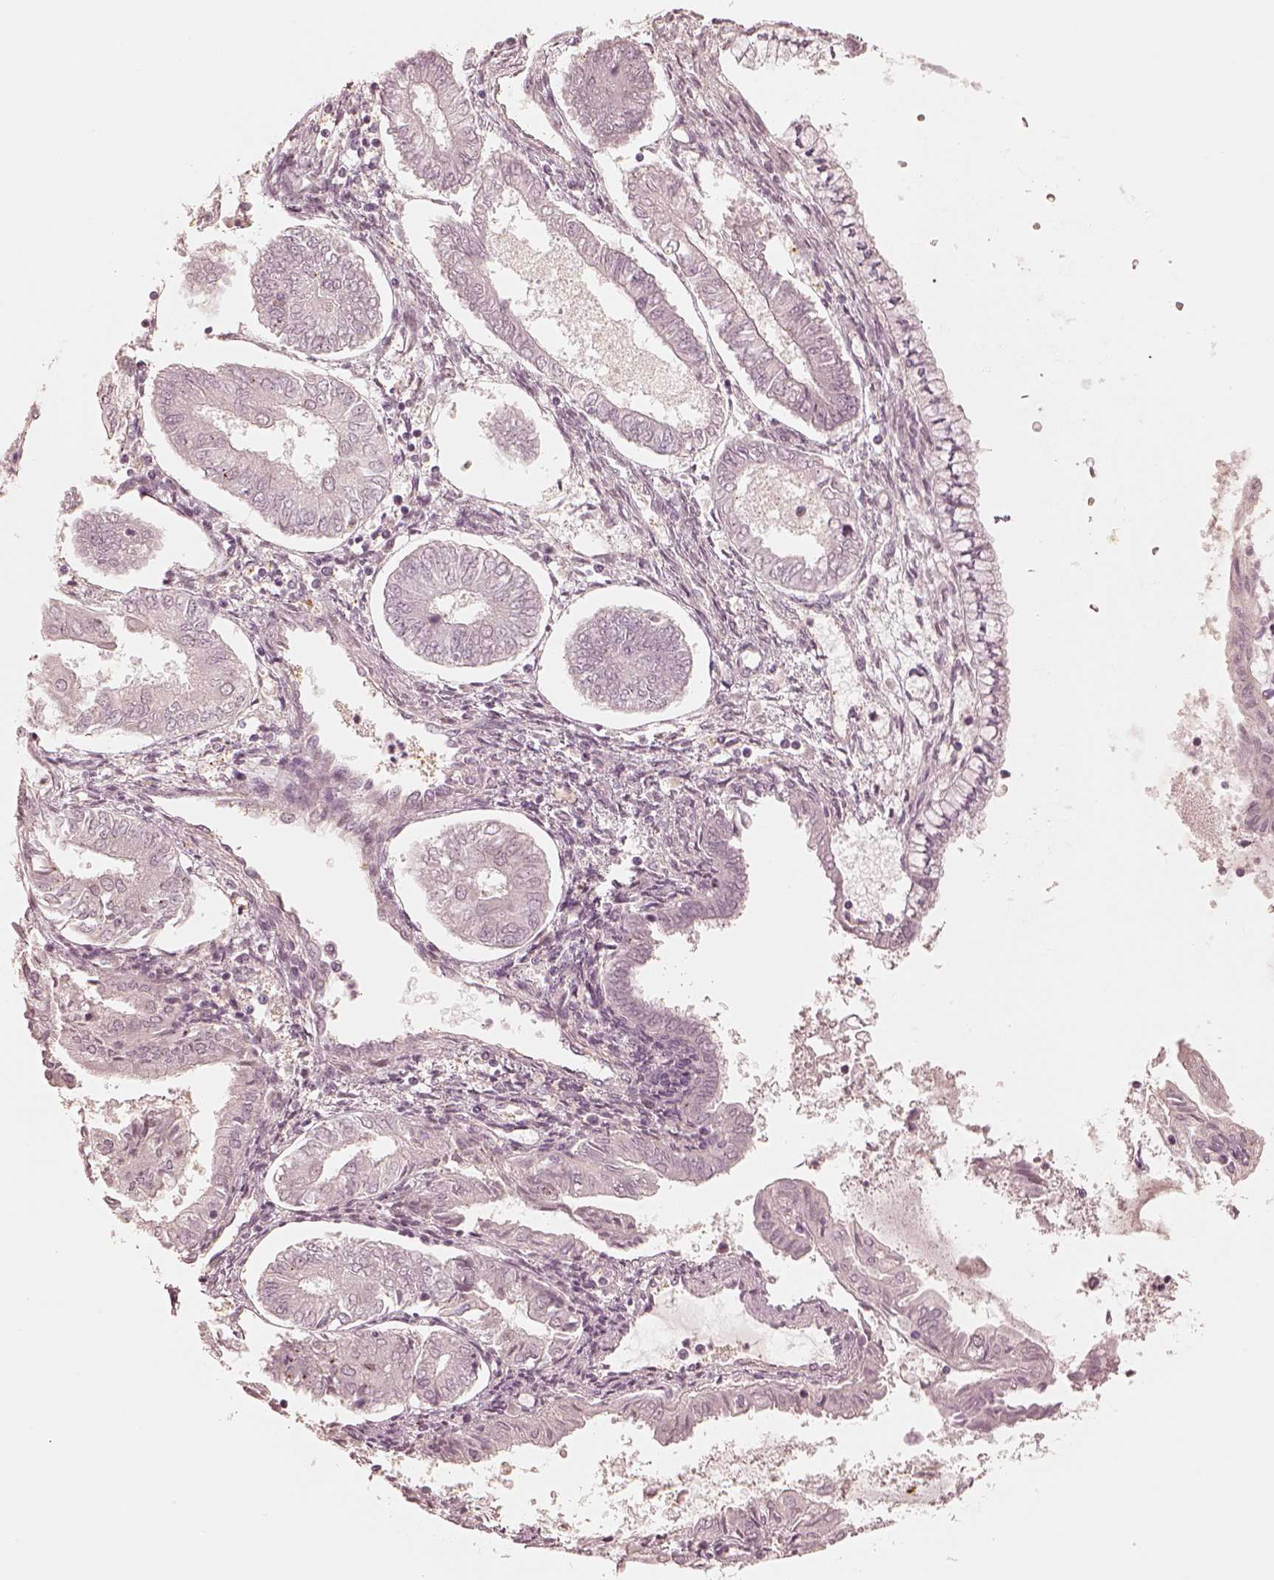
{"staining": {"intensity": "negative", "quantity": "none", "location": "none"}, "tissue": "endometrial cancer", "cell_type": "Tumor cells", "image_type": "cancer", "snomed": [{"axis": "morphology", "description": "Adenocarcinoma, NOS"}, {"axis": "topography", "description": "Endometrium"}], "caption": "Endometrial adenocarcinoma stained for a protein using immunohistochemistry (IHC) exhibits no staining tumor cells.", "gene": "GORASP2", "patient": {"sex": "female", "age": 68}}